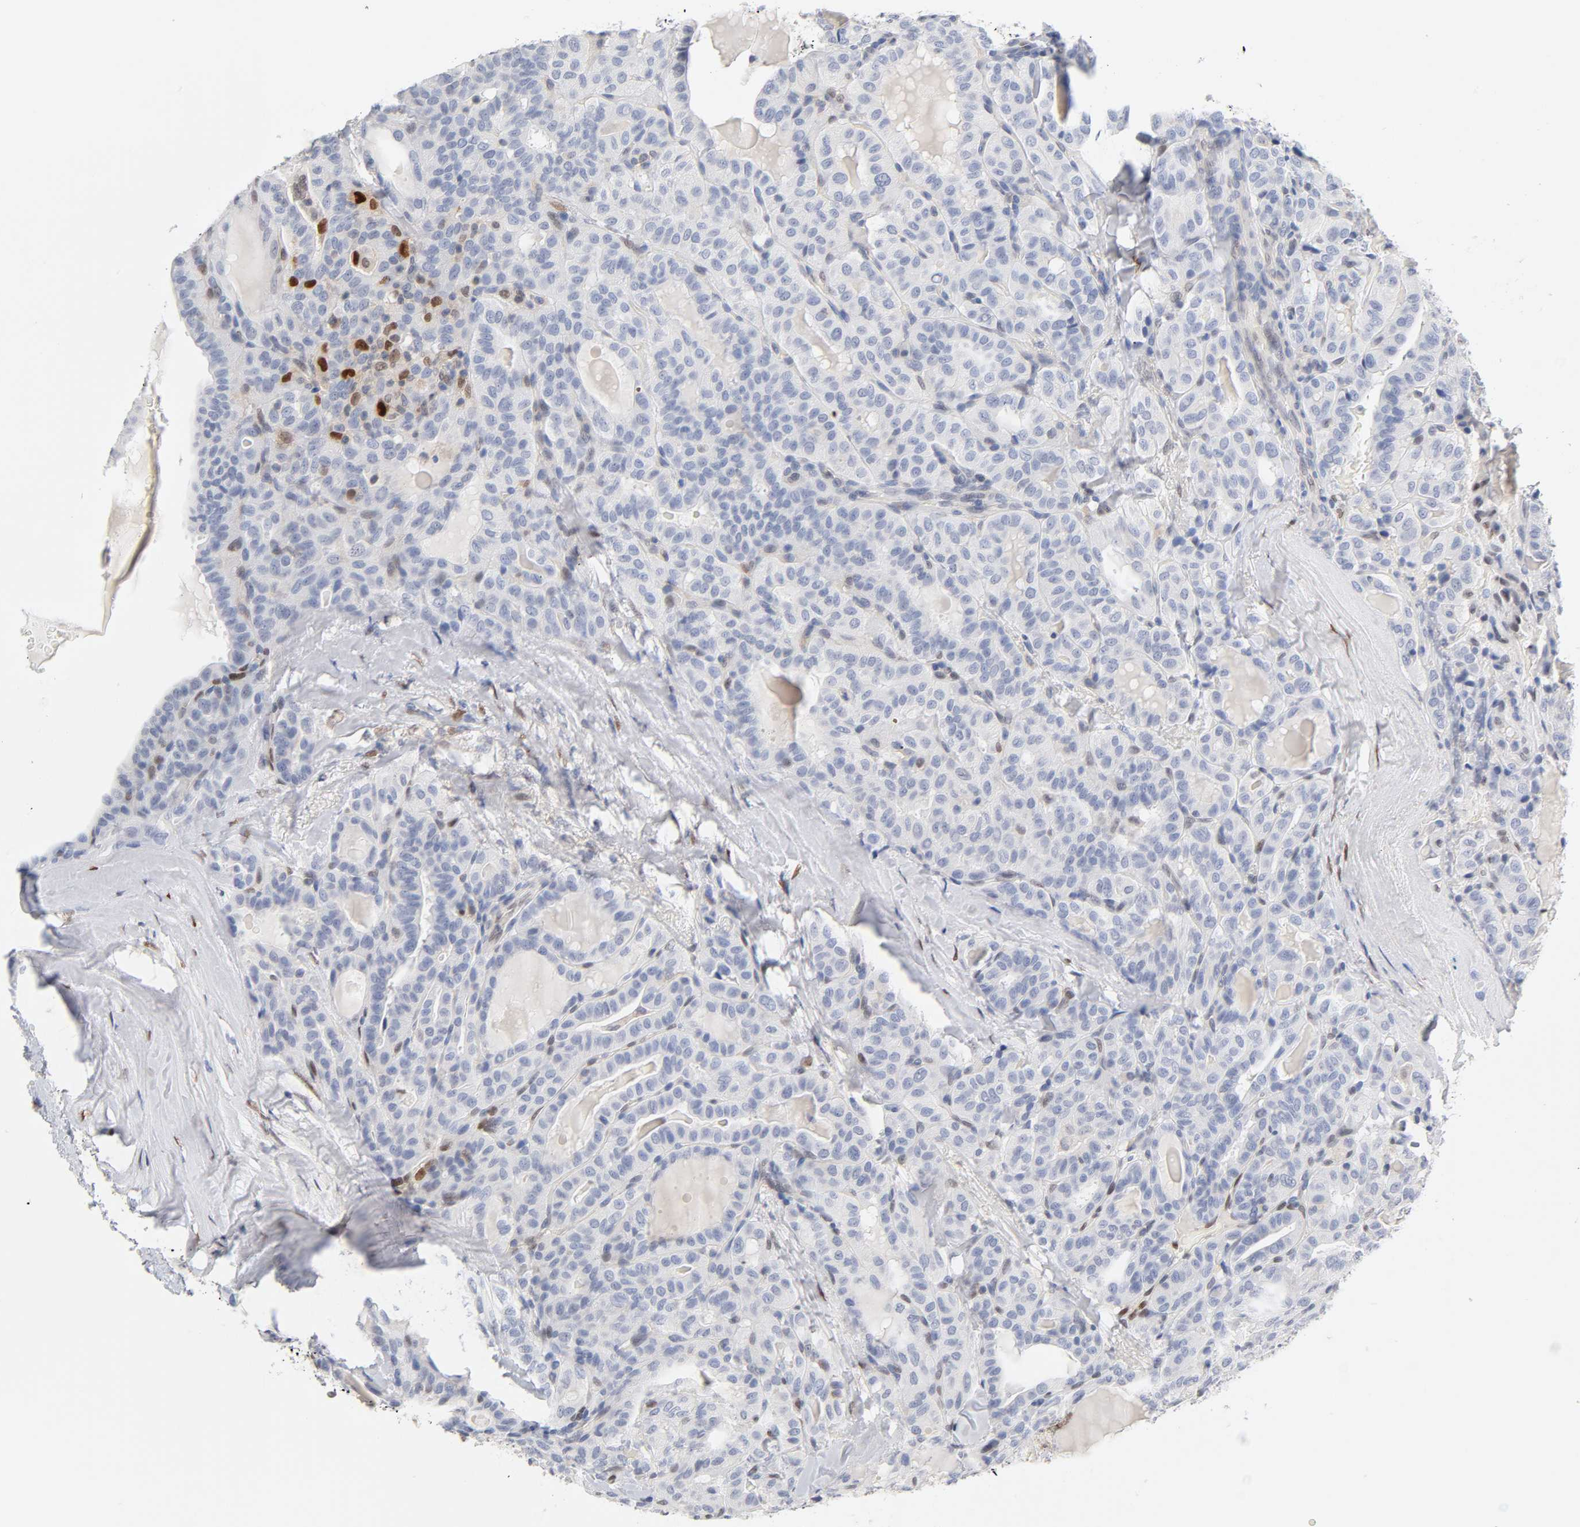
{"staining": {"intensity": "strong", "quantity": "<25%", "location": "nuclear"}, "tissue": "thyroid cancer", "cell_type": "Tumor cells", "image_type": "cancer", "snomed": [{"axis": "morphology", "description": "Papillary adenocarcinoma, NOS"}, {"axis": "topography", "description": "Thyroid gland"}], "caption": "A medium amount of strong nuclear positivity is seen in about <25% of tumor cells in papillary adenocarcinoma (thyroid) tissue.", "gene": "NFATC1", "patient": {"sex": "male", "age": 77}}